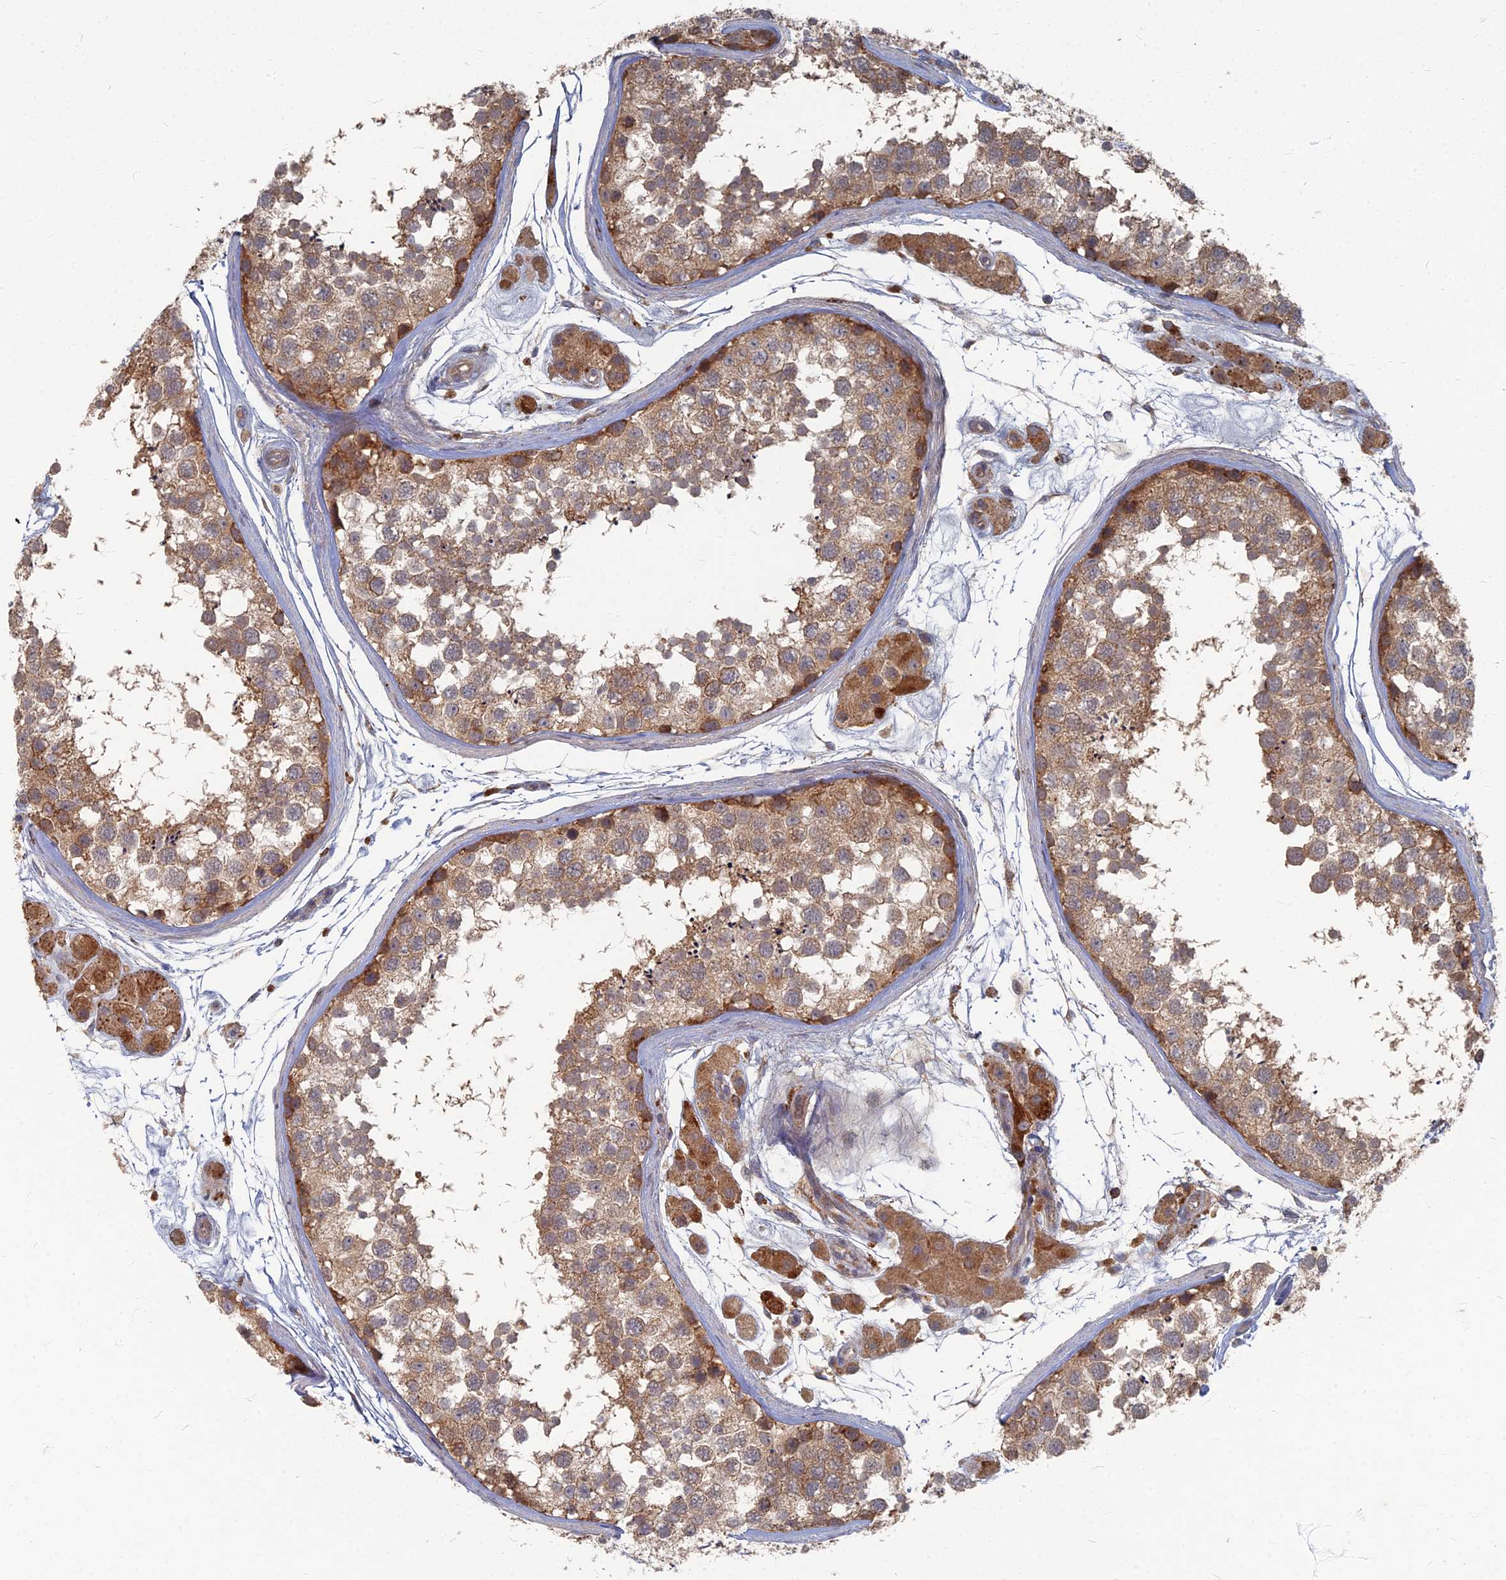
{"staining": {"intensity": "moderate", "quantity": ">75%", "location": "cytoplasmic/membranous"}, "tissue": "testis", "cell_type": "Cells in seminiferous ducts", "image_type": "normal", "snomed": [{"axis": "morphology", "description": "Normal tissue, NOS"}, {"axis": "topography", "description": "Testis"}], "caption": "Testis stained with a protein marker exhibits moderate staining in cells in seminiferous ducts.", "gene": "PPCDC", "patient": {"sex": "male", "age": 56}}